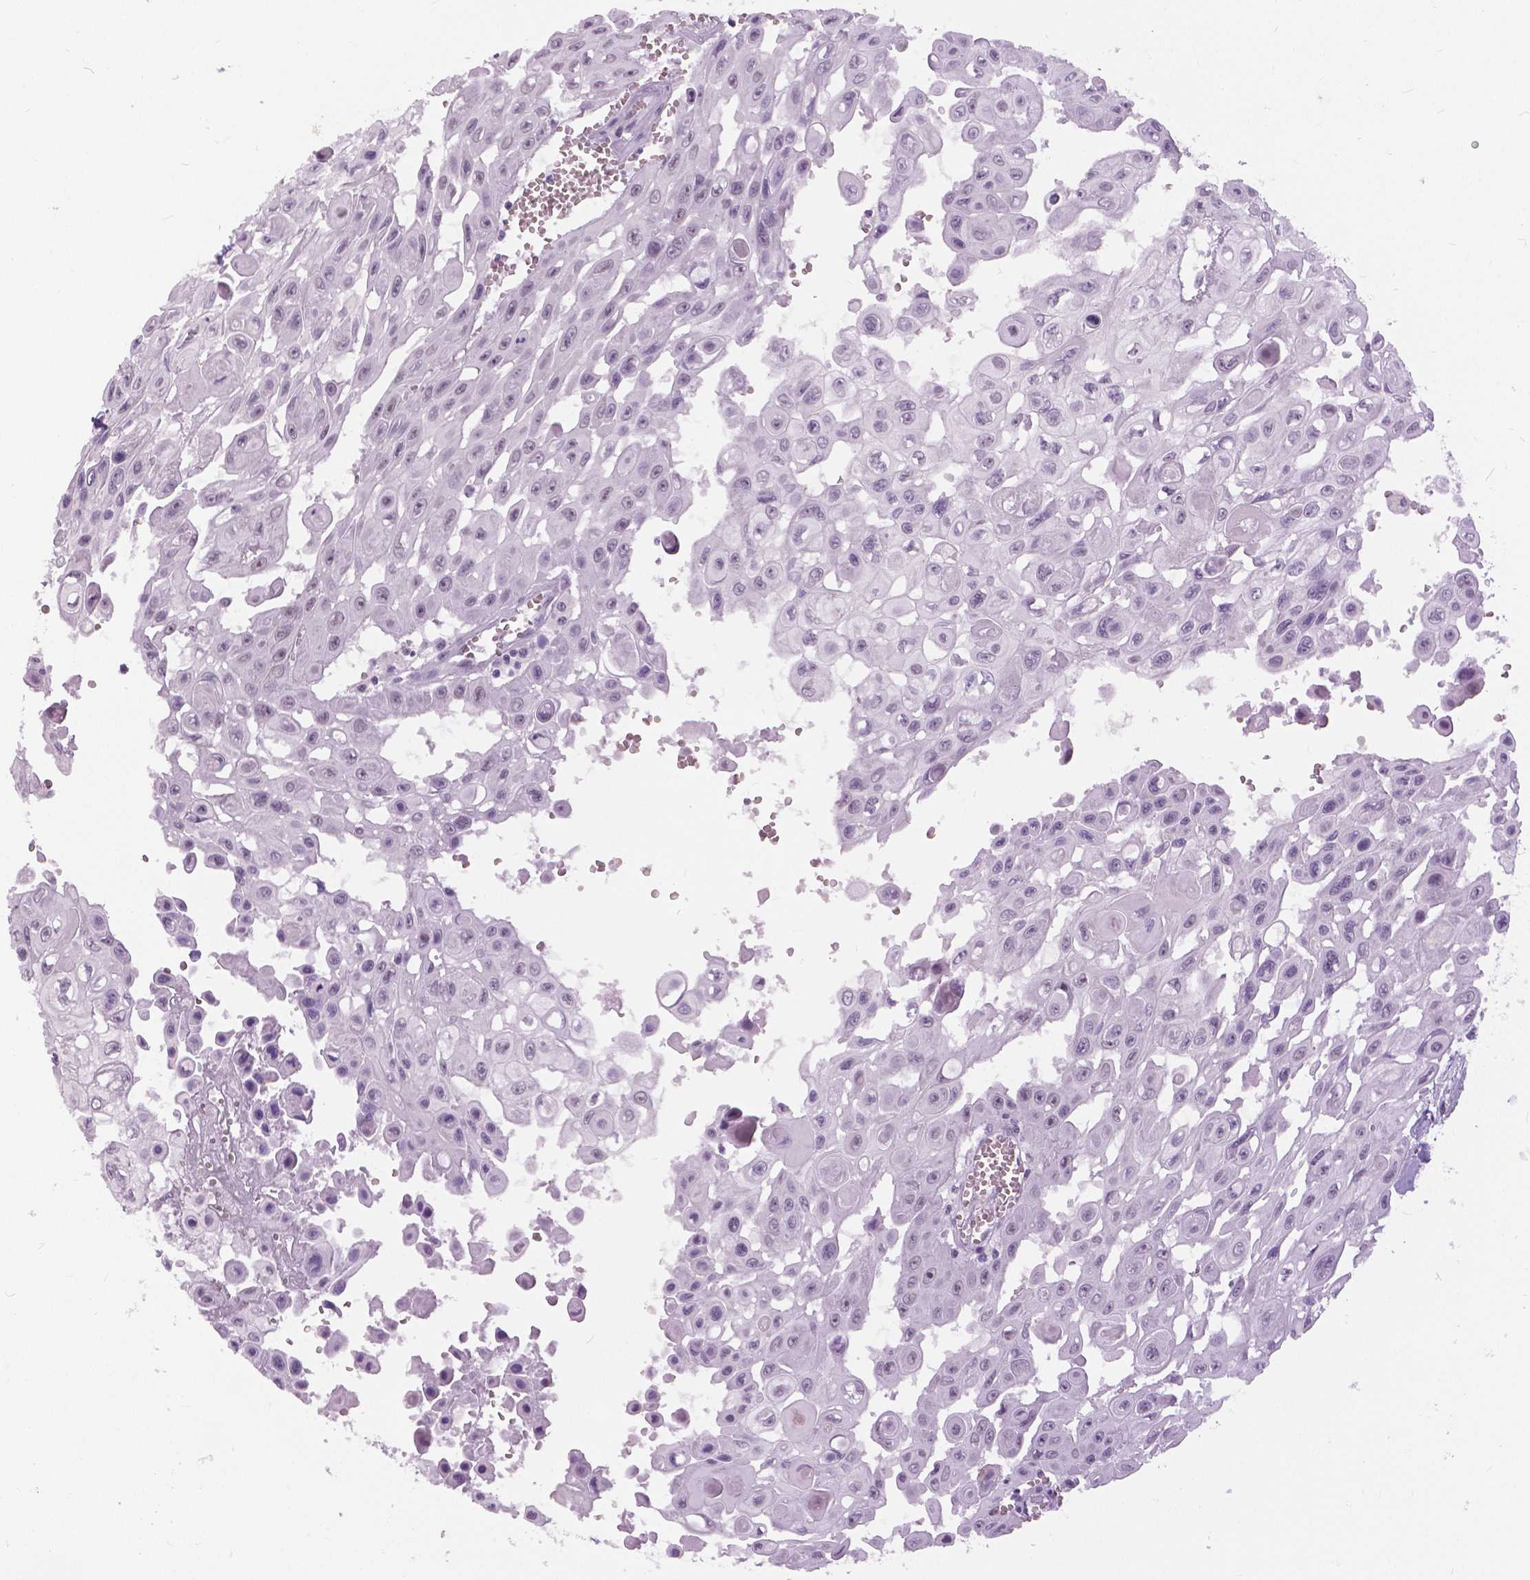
{"staining": {"intensity": "negative", "quantity": "none", "location": "none"}, "tissue": "head and neck cancer", "cell_type": "Tumor cells", "image_type": "cancer", "snomed": [{"axis": "morphology", "description": "Adenocarcinoma, NOS"}, {"axis": "topography", "description": "Head-Neck"}], "caption": "There is no significant positivity in tumor cells of head and neck adenocarcinoma.", "gene": "MYOM1", "patient": {"sex": "male", "age": 73}}